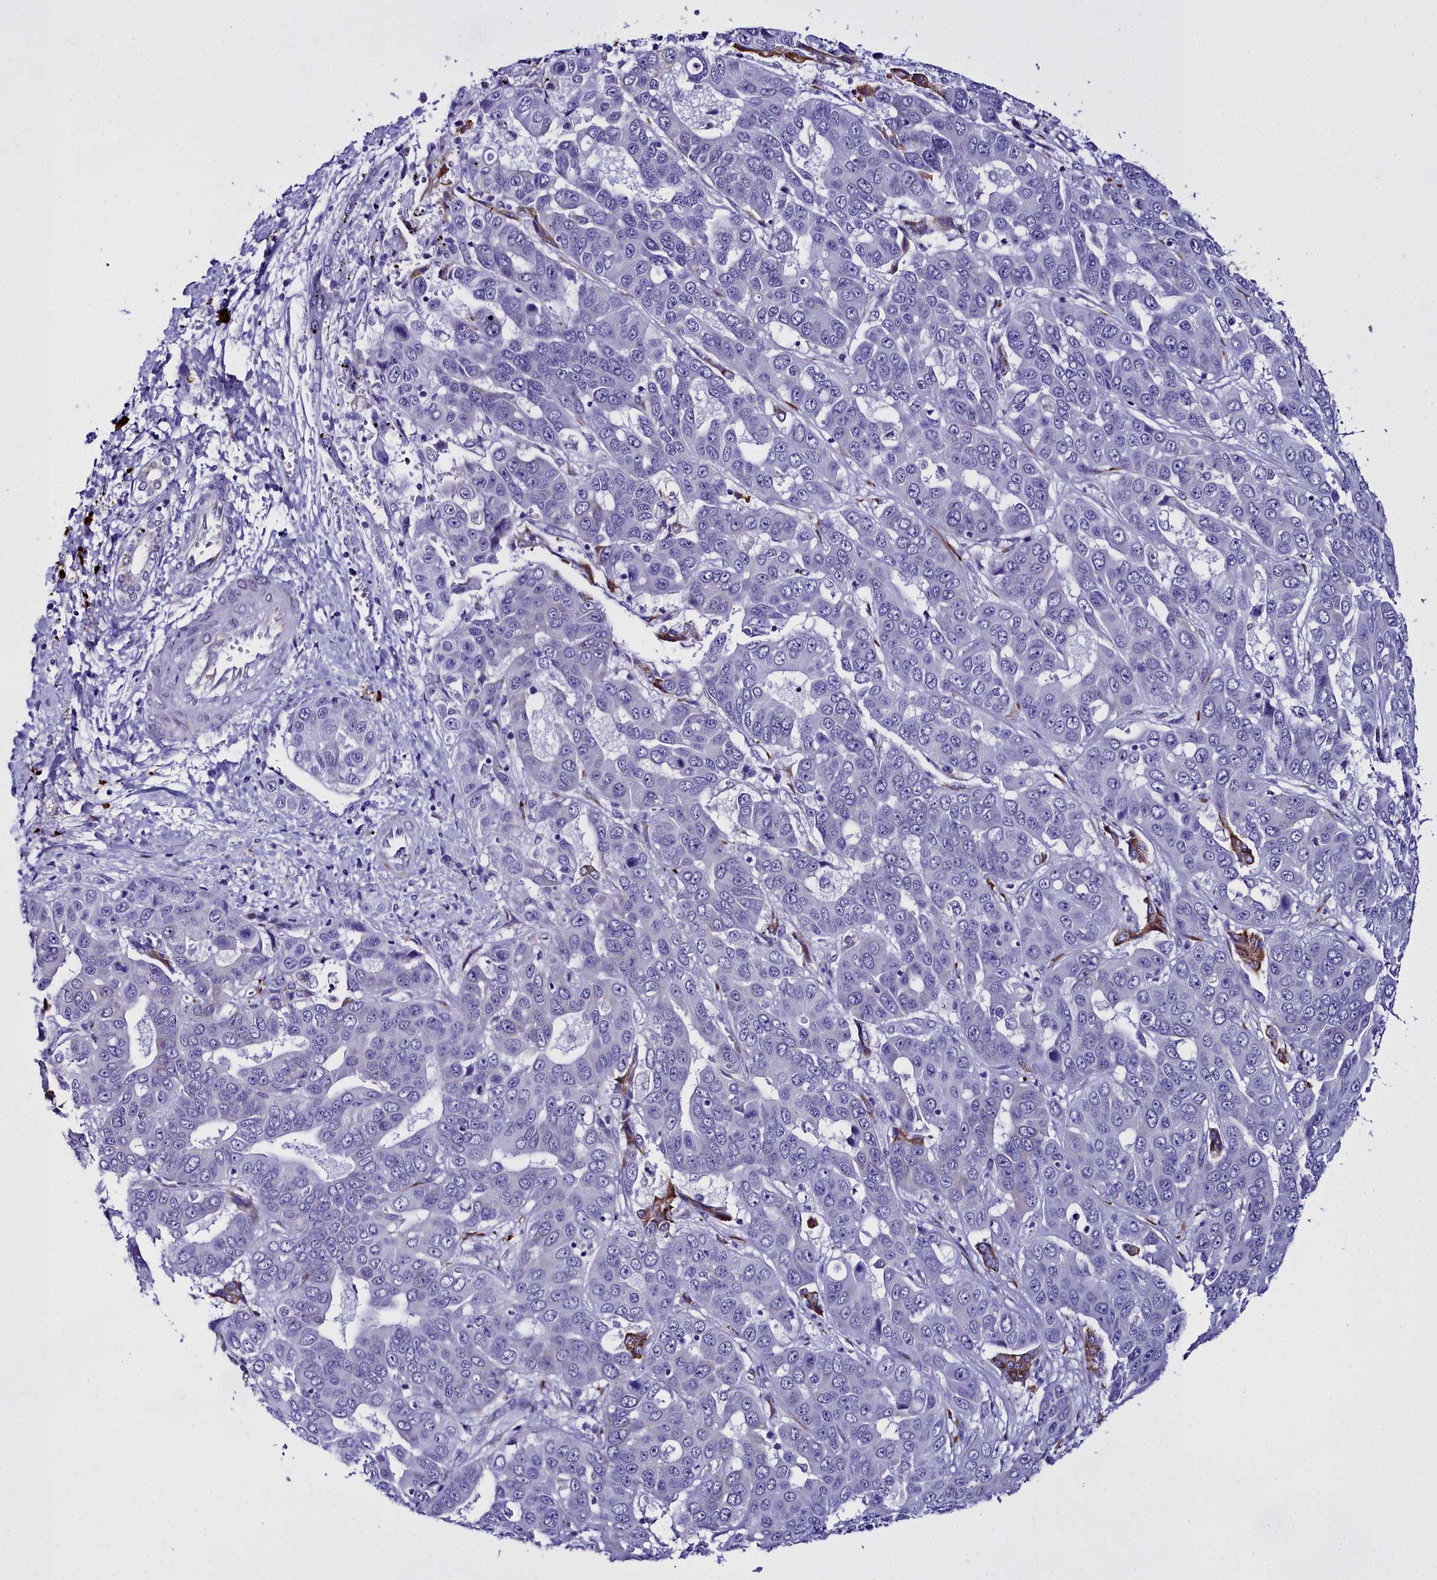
{"staining": {"intensity": "negative", "quantity": "none", "location": "none"}, "tissue": "liver cancer", "cell_type": "Tumor cells", "image_type": "cancer", "snomed": [{"axis": "morphology", "description": "Cholangiocarcinoma"}, {"axis": "topography", "description": "Liver"}], "caption": "Human liver cancer stained for a protein using immunohistochemistry displays no staining in tumor cells.", "gene": "TXNDC5", "patient": {"sex": "female", "age": 52}}